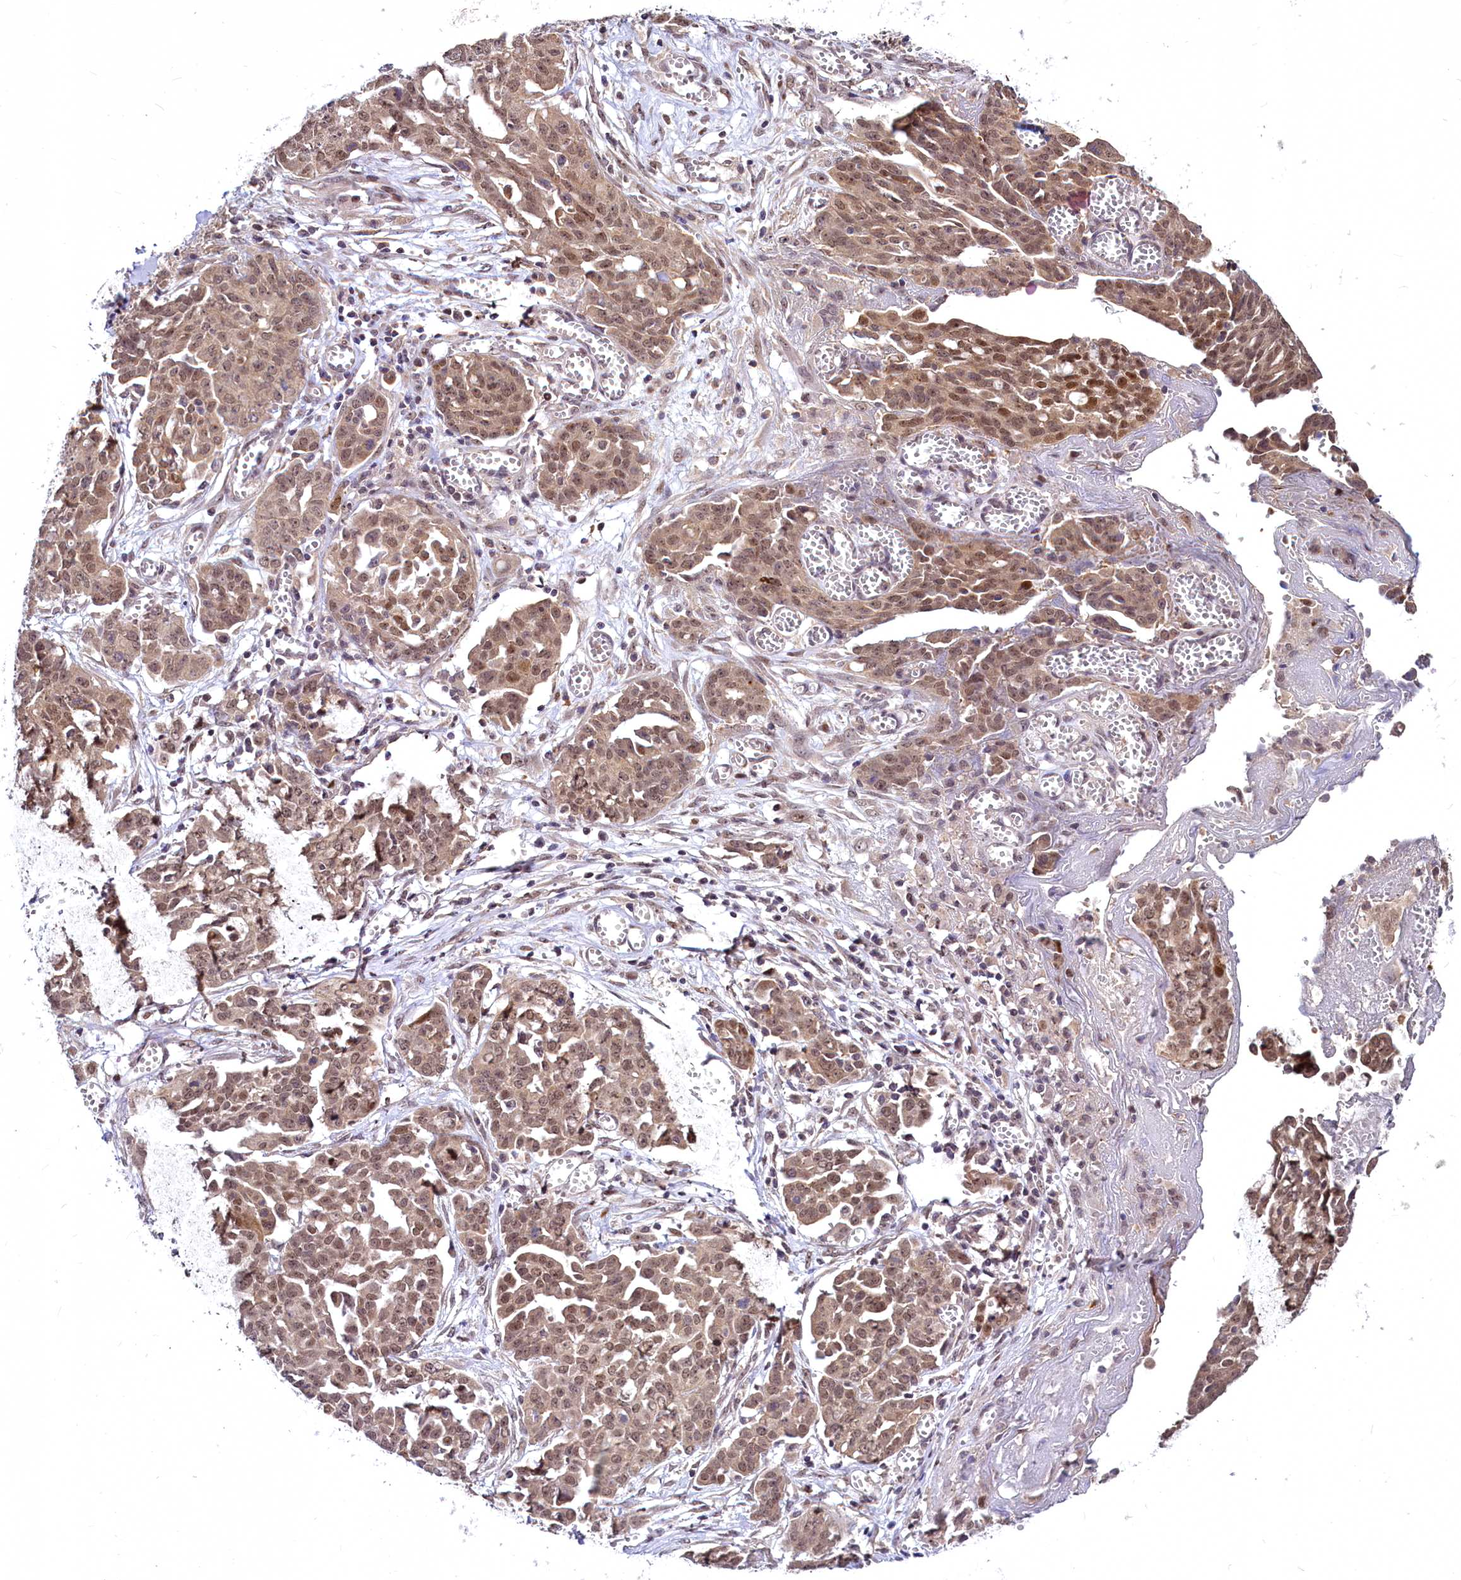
{"staining": {"intensity": "moderate", "quantity": ">75%", "location": "nuclear"}, "tissue": "ovarian cancer", "cell_type": "Tumor cells", "image_type": "cancer", "snomed": [{"axis": "morphology", "description": "Cystadenocarcinoma, serous, NOS"}, {"axis": "topography", "description": "Soft tissue"}, {"axis": "topography", "description": "Ovary"}], "caption": "Immunohistochemical staining of human ovarian serous cystadenocarcinoma displays moderate nuclear protein positivity in approximately >75% of tumor cells.", "gene": "MAML2", "patient": {"sex": "female", "age": 57}}